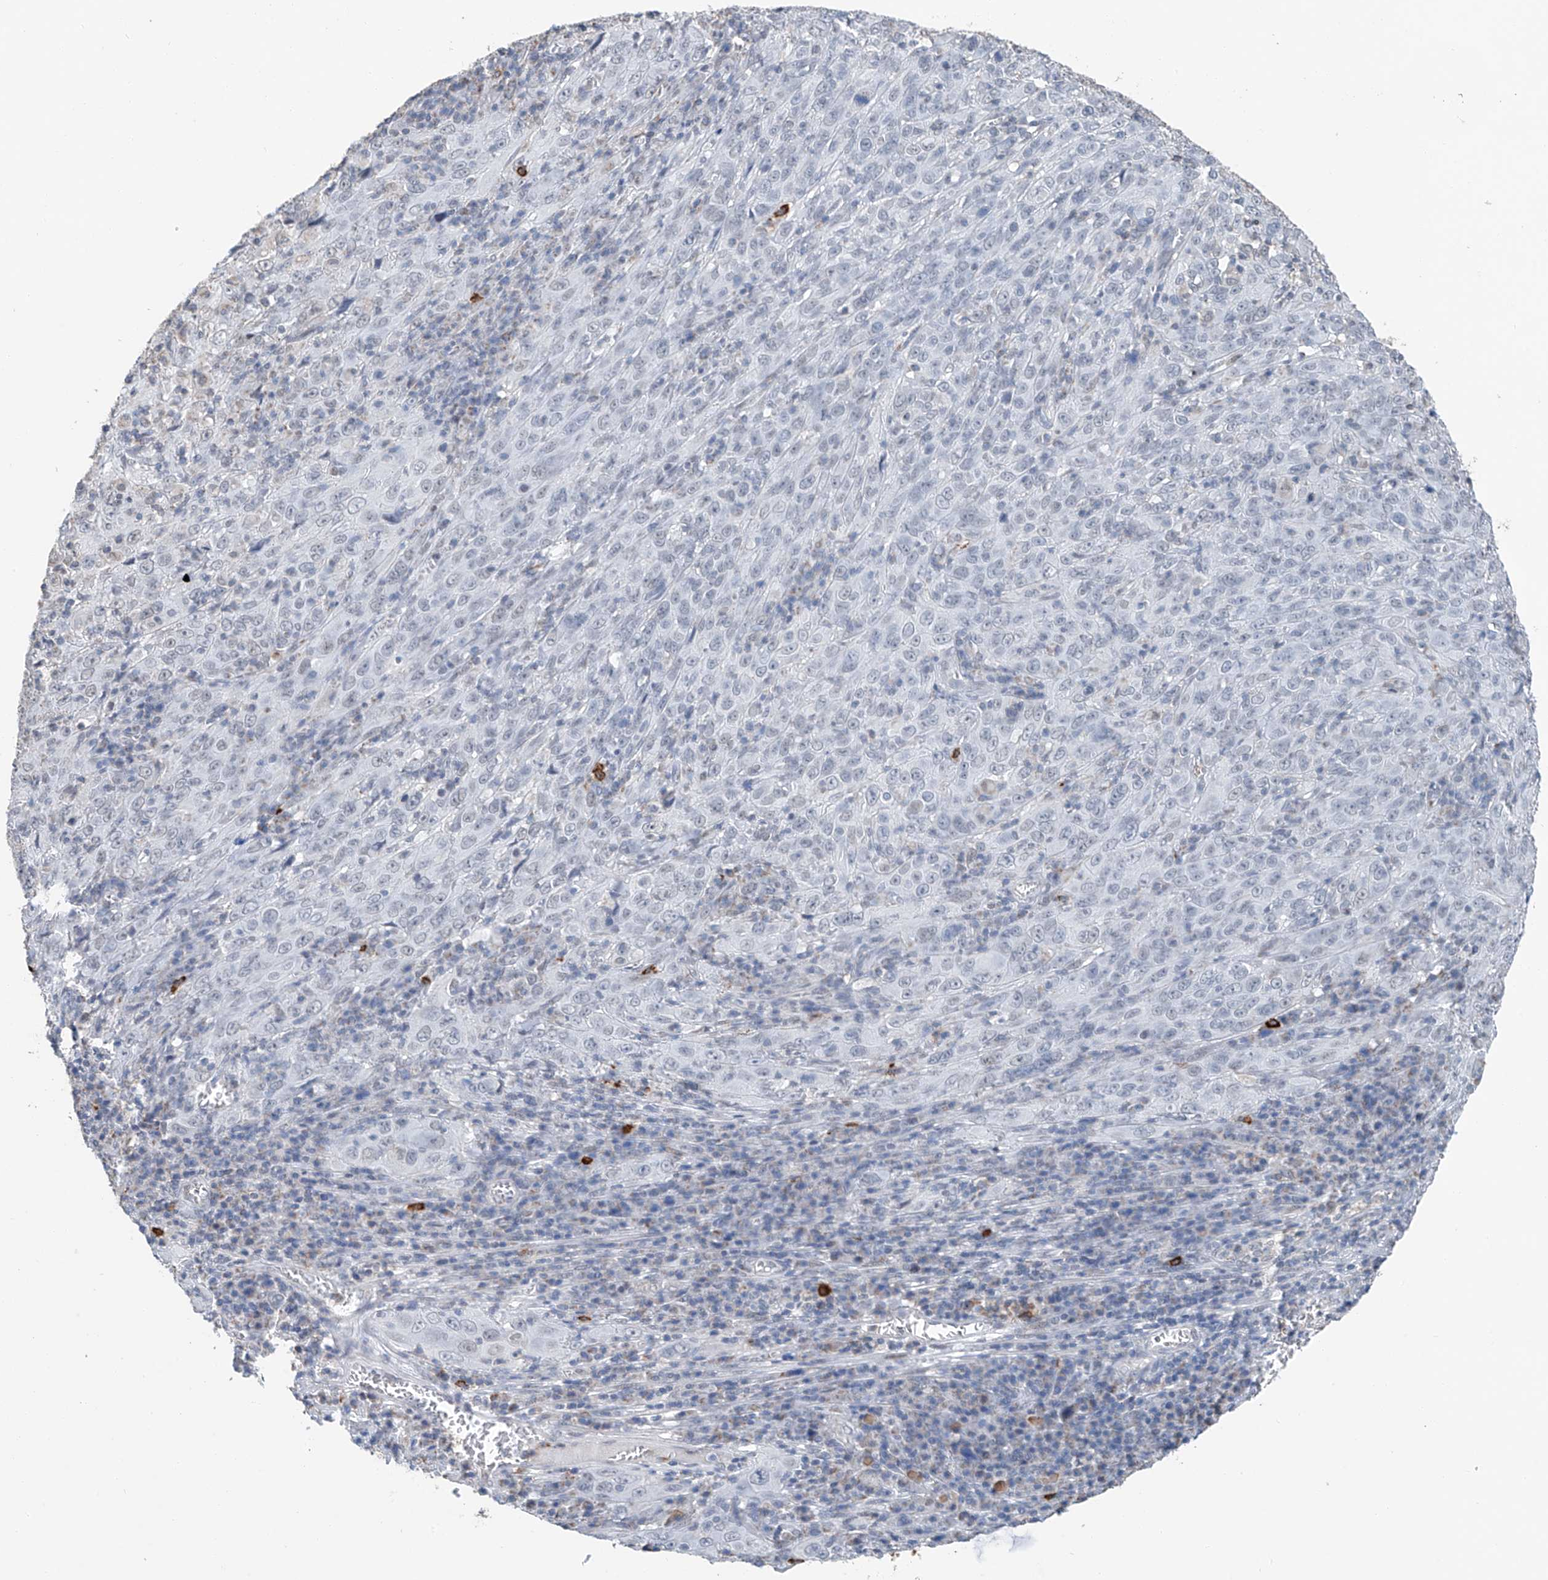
{"staining": {"intensity": "negative", "quantity": "none", "location": "none"}, "tissue": "cervical cancer", "cell_type": "Tumor cells", "image_type": "cancer", "snomed": [{"axis": "morphology", "description": "Squamous cell carcinoma, NOS"}, {"axis": "topography", "description": "Cervix"}], "caption": "Cervical cancer stained for a protein using immunohistochemistry (IHC) exhibits no expression tumor cells.", "gene": "KLF15", "patient": {"sex": "female", "age": 46}}